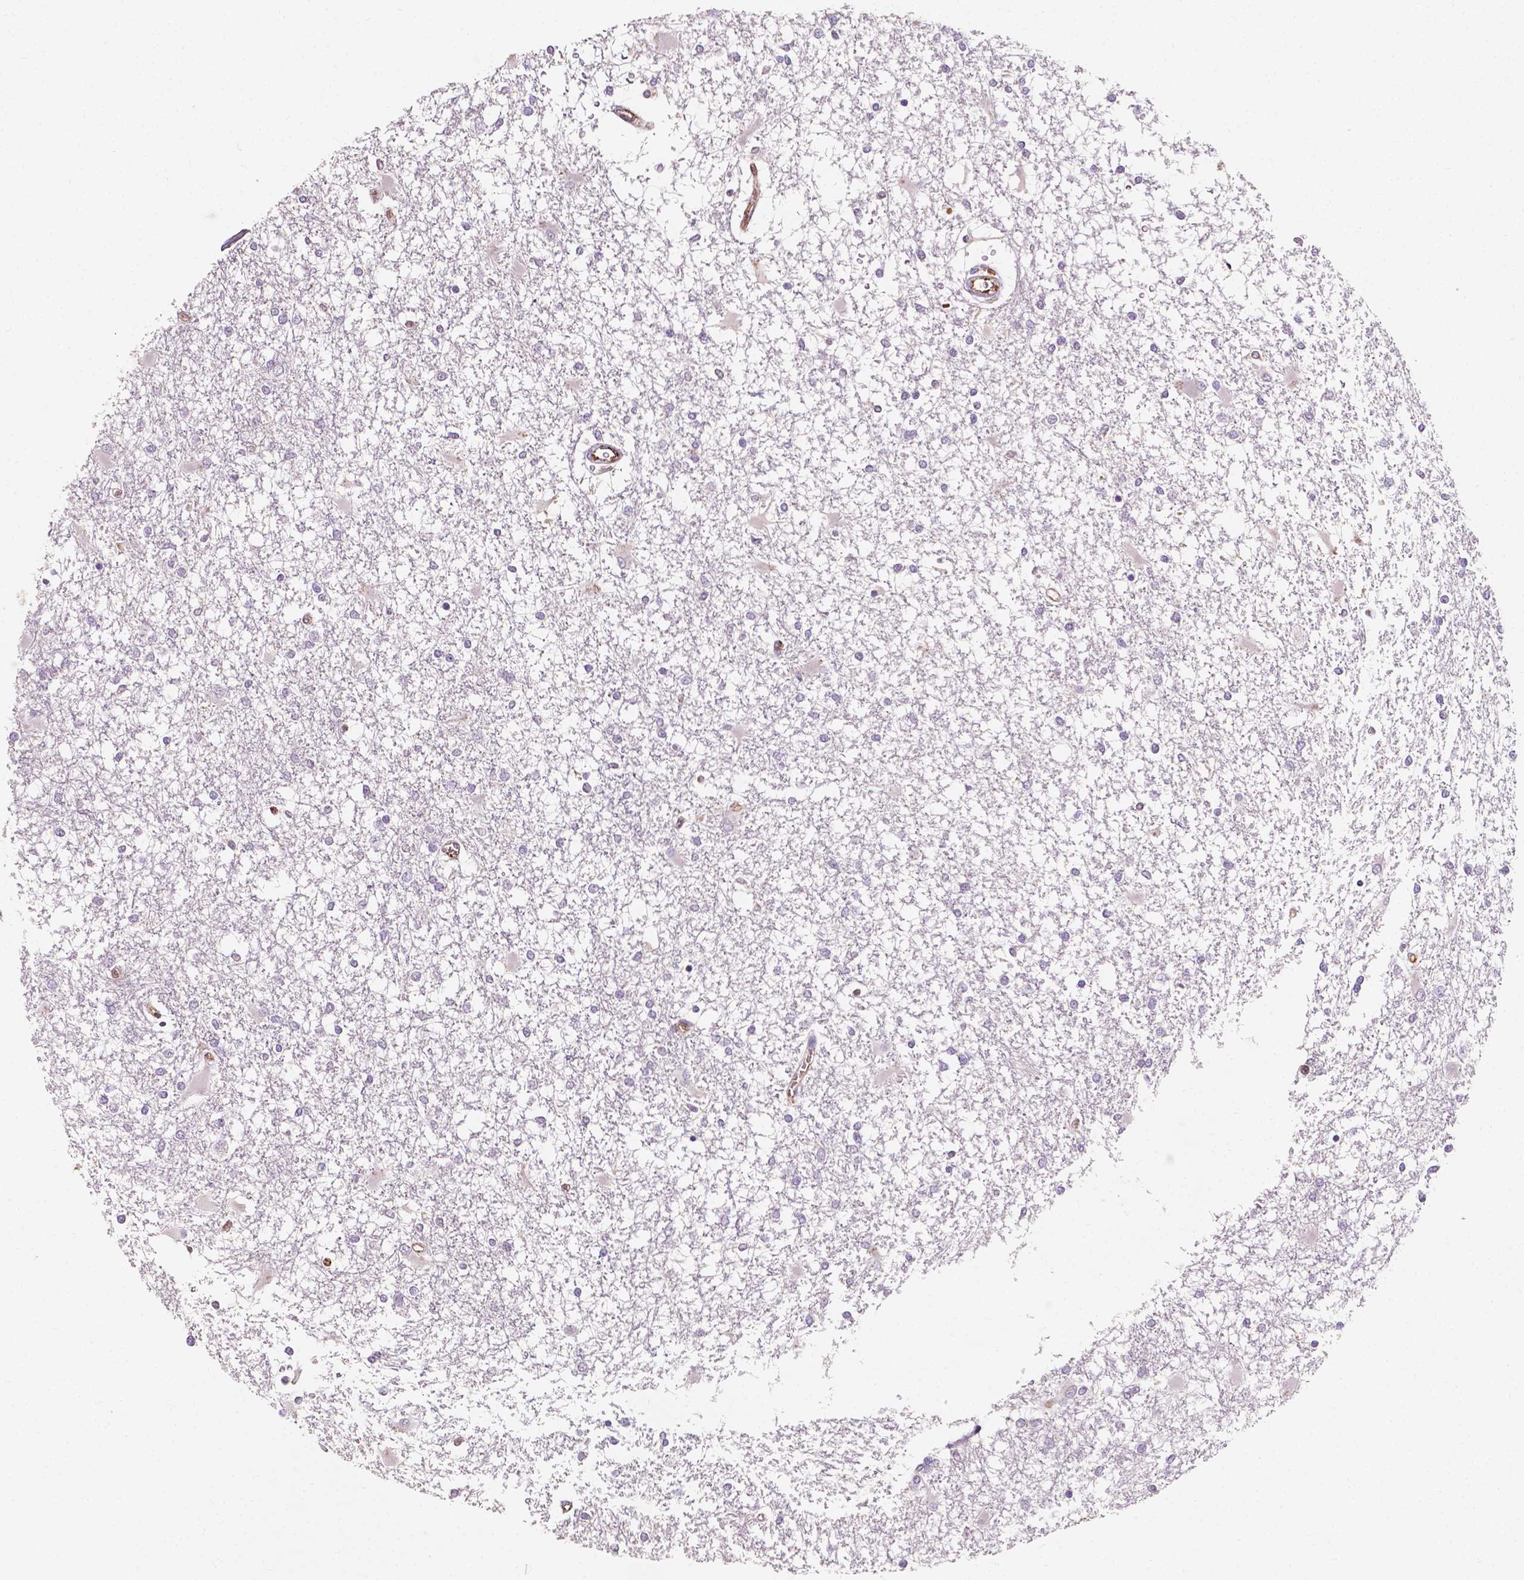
{"staining": {"intensity": "negative", "quantity": "none", "location": "none"}, "tissue": "glioma", "cell_type": "Tumor cells", "image_type": "cancer", "snomed": [{"axis": "morphology", "description": "Glioma, malignant, High grade"}, {"axis": "topography", "description": "Cerebral cortex"}], "caption": "Histopathology image shows no significant protein expression in tumor cells of malignant glioma (high-grade).", "gene": "SLC22A4", "patient": {"sex": "male", "age": 79}}